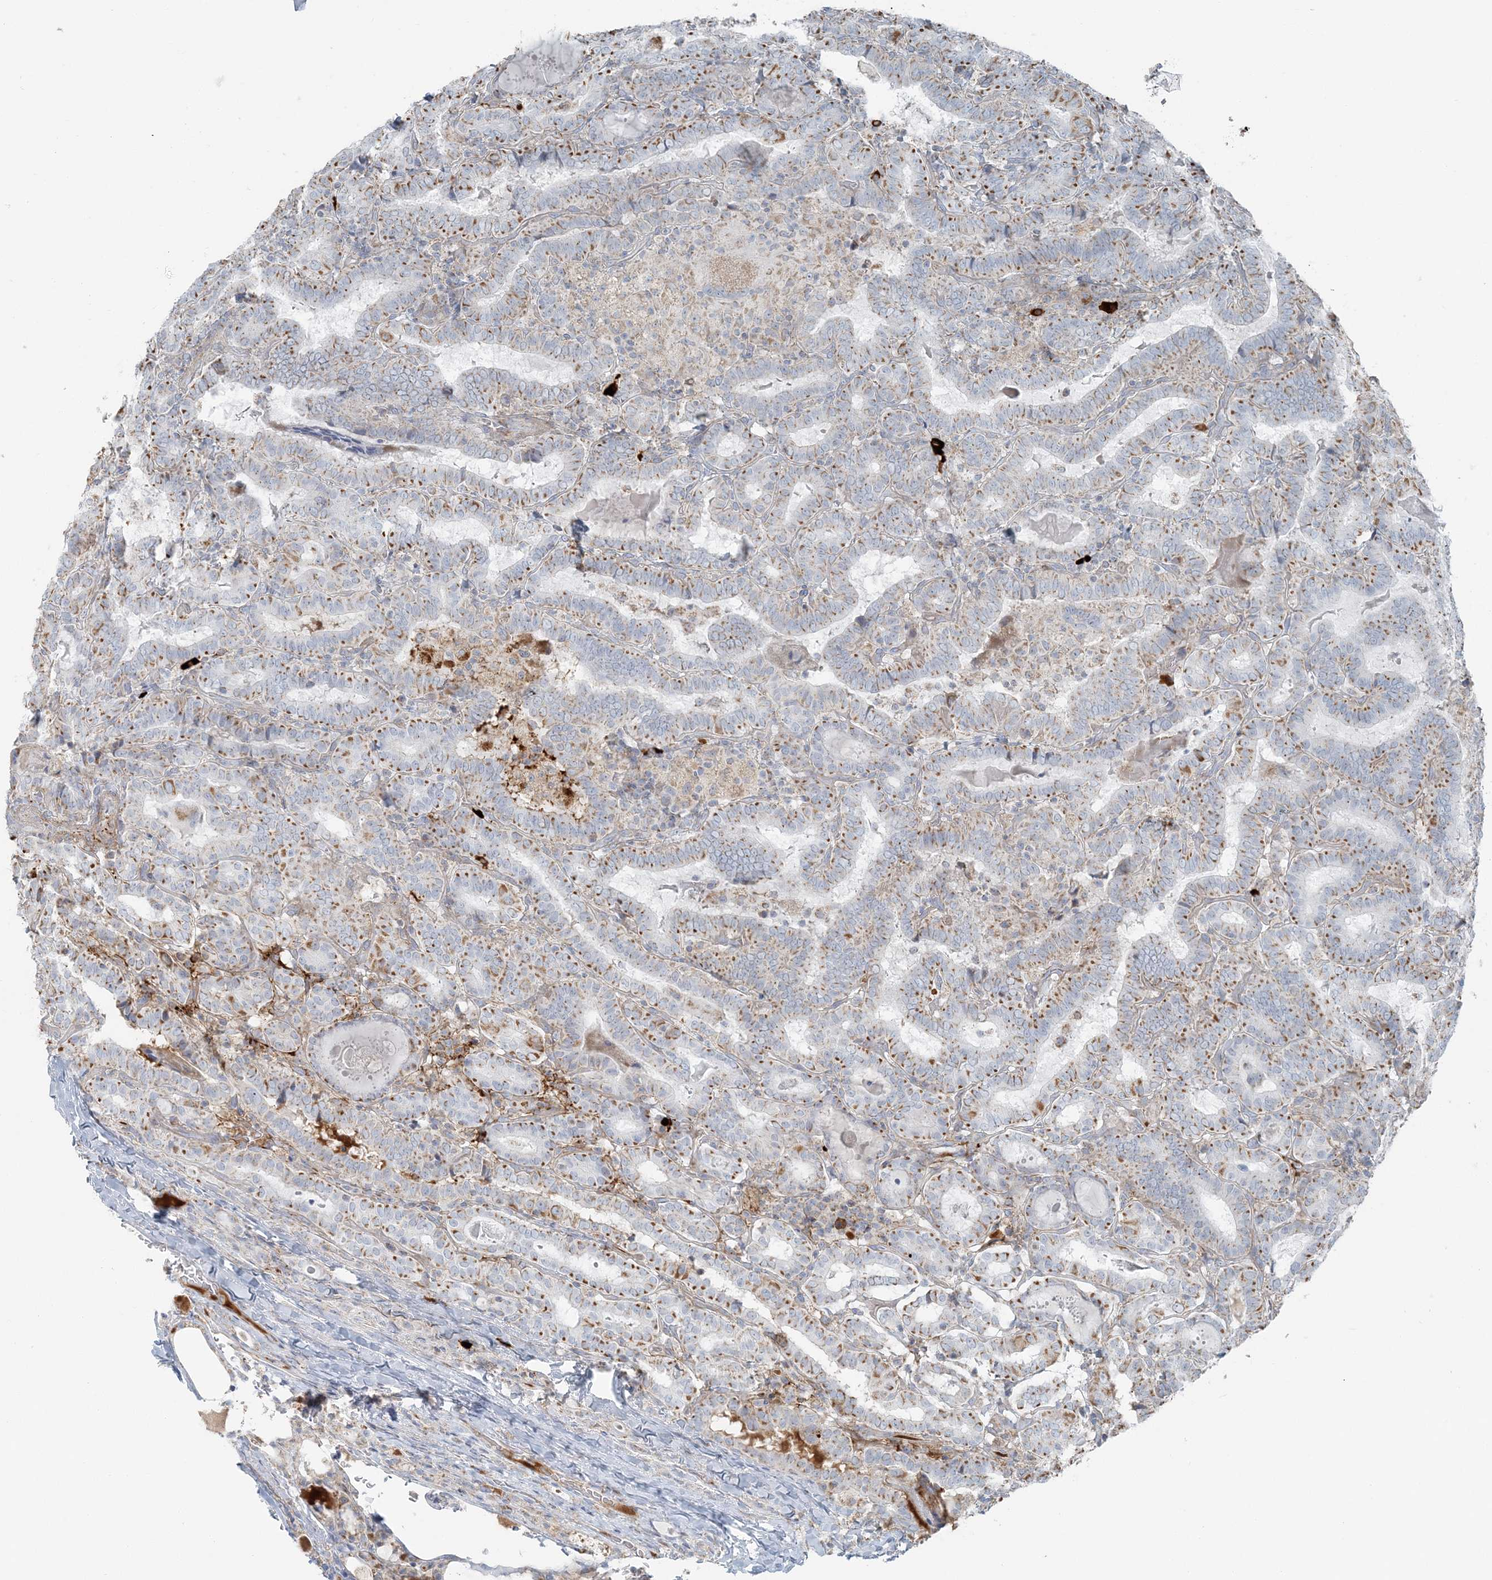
{"staining": {"intensity": "moderate", "quantity": "25%-75%", "location": "cytoplasmic/membranous"}, "tissue": "thyroid cancer", "cell_type": "Tumor cells", "image_type": "cancer", "snomed": [{"axis": "morphology", "description": "Papillary adenocarcinoma, NOS"}, {"axis": "topography", "description": "Thyroid gland"}], "caption": "This photomicrograph demonstrates immunohistochemistry (IHC) staining of human thyroid cancer (papillary adenocarcinoma), with medium moderate cytoplasmic/membranous staining in about 25%-75% of tumor cells.", "gene": "SLC22A16", "patient": {"sex": "female", "age": 72}}